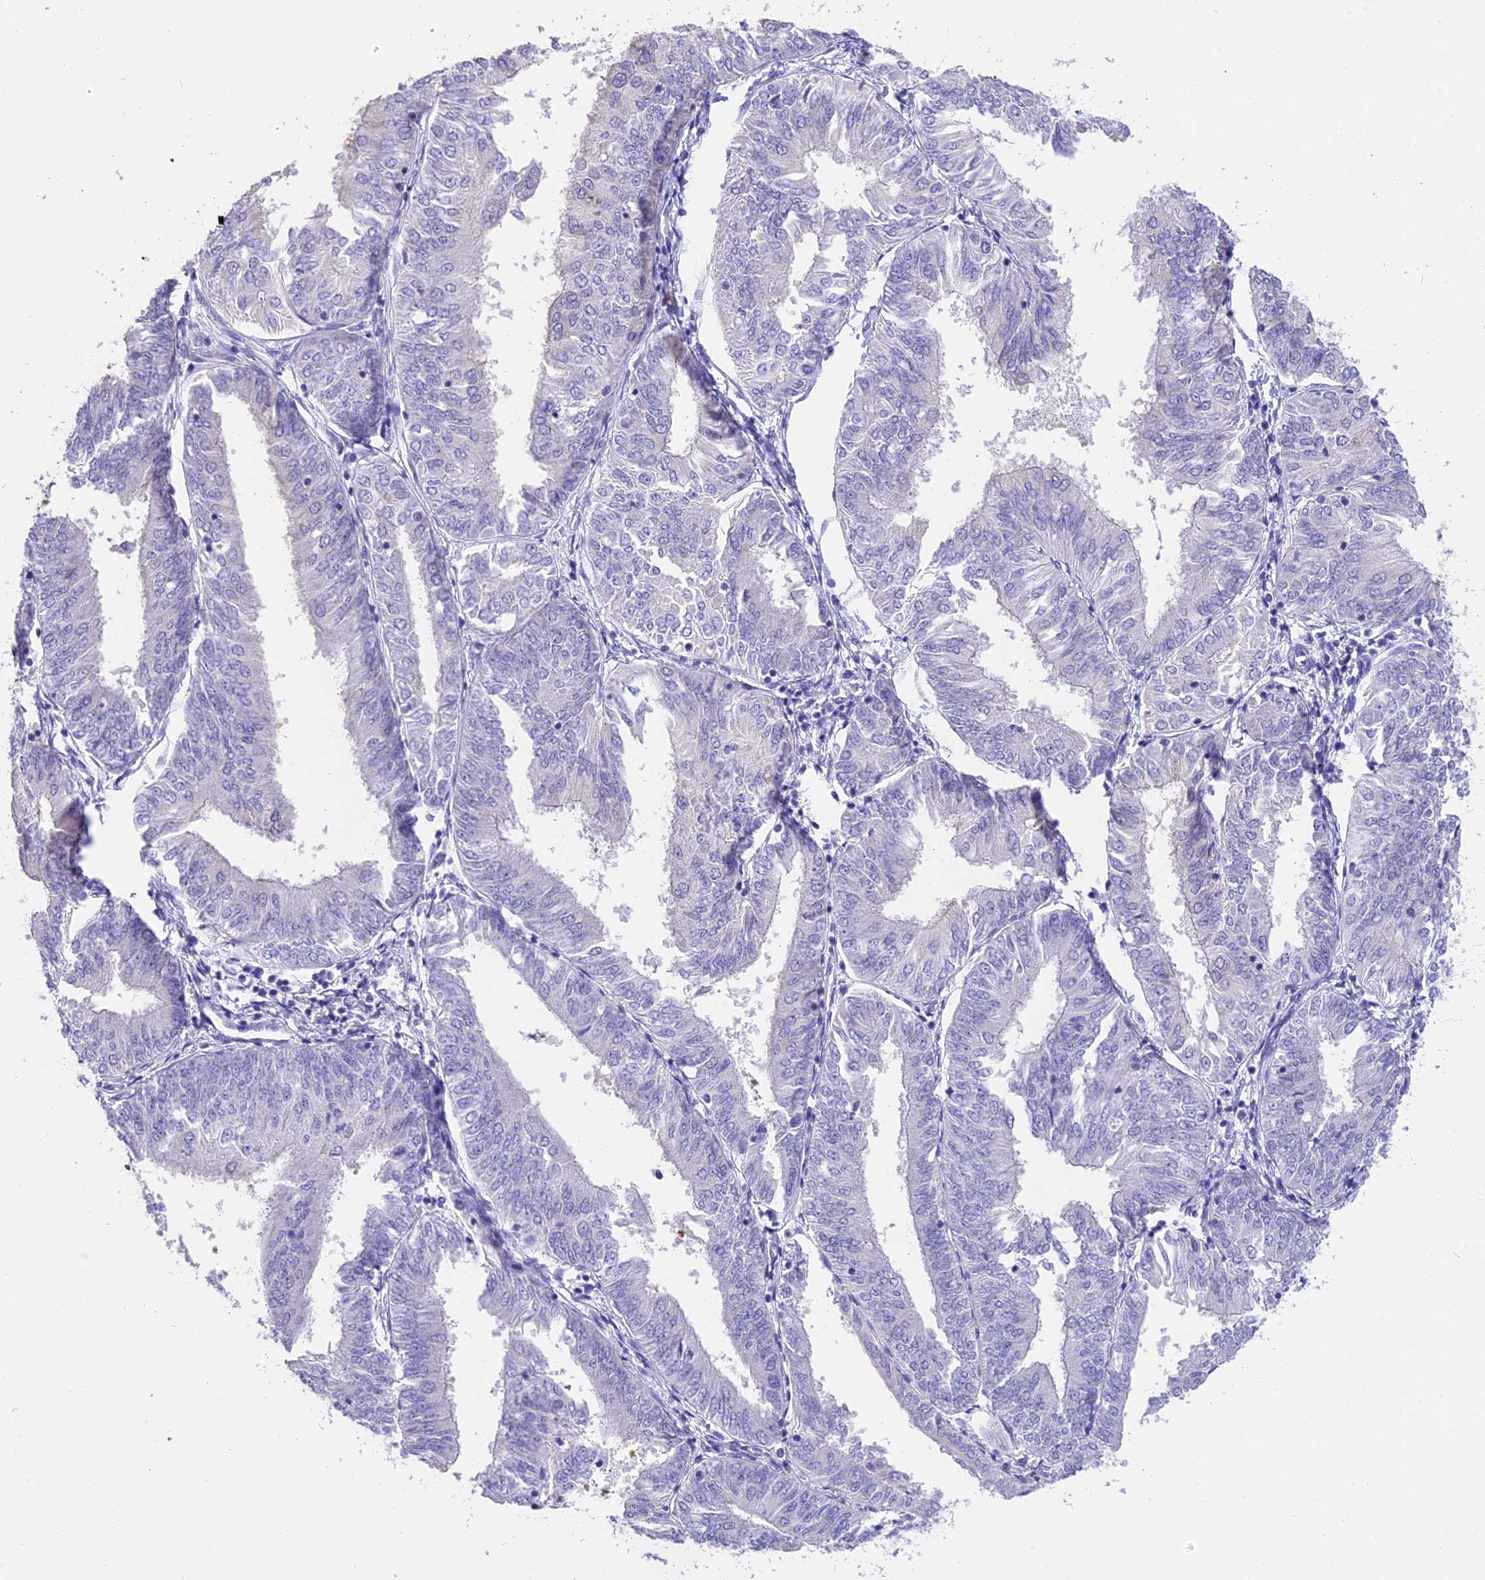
{"staining": {"intensity": "negative", "quantity": "none", "location": "none"}, "tissue": "endometrial cancer", "cell_type": "Tumor cells", "image_type": "cancer", "snomed": [{"axis": "morphology", "description": "Adenocarcinoma, NOS"}, {"axis": "topography", "description": "Endometrium"}], "caption": "This is a micrograph of IHC staining of adenocarcinoma (endometrial), which shows no expression in tumor cells.", "gene": "TNNC2", "patient": {"sex": "female", "age": 58}}